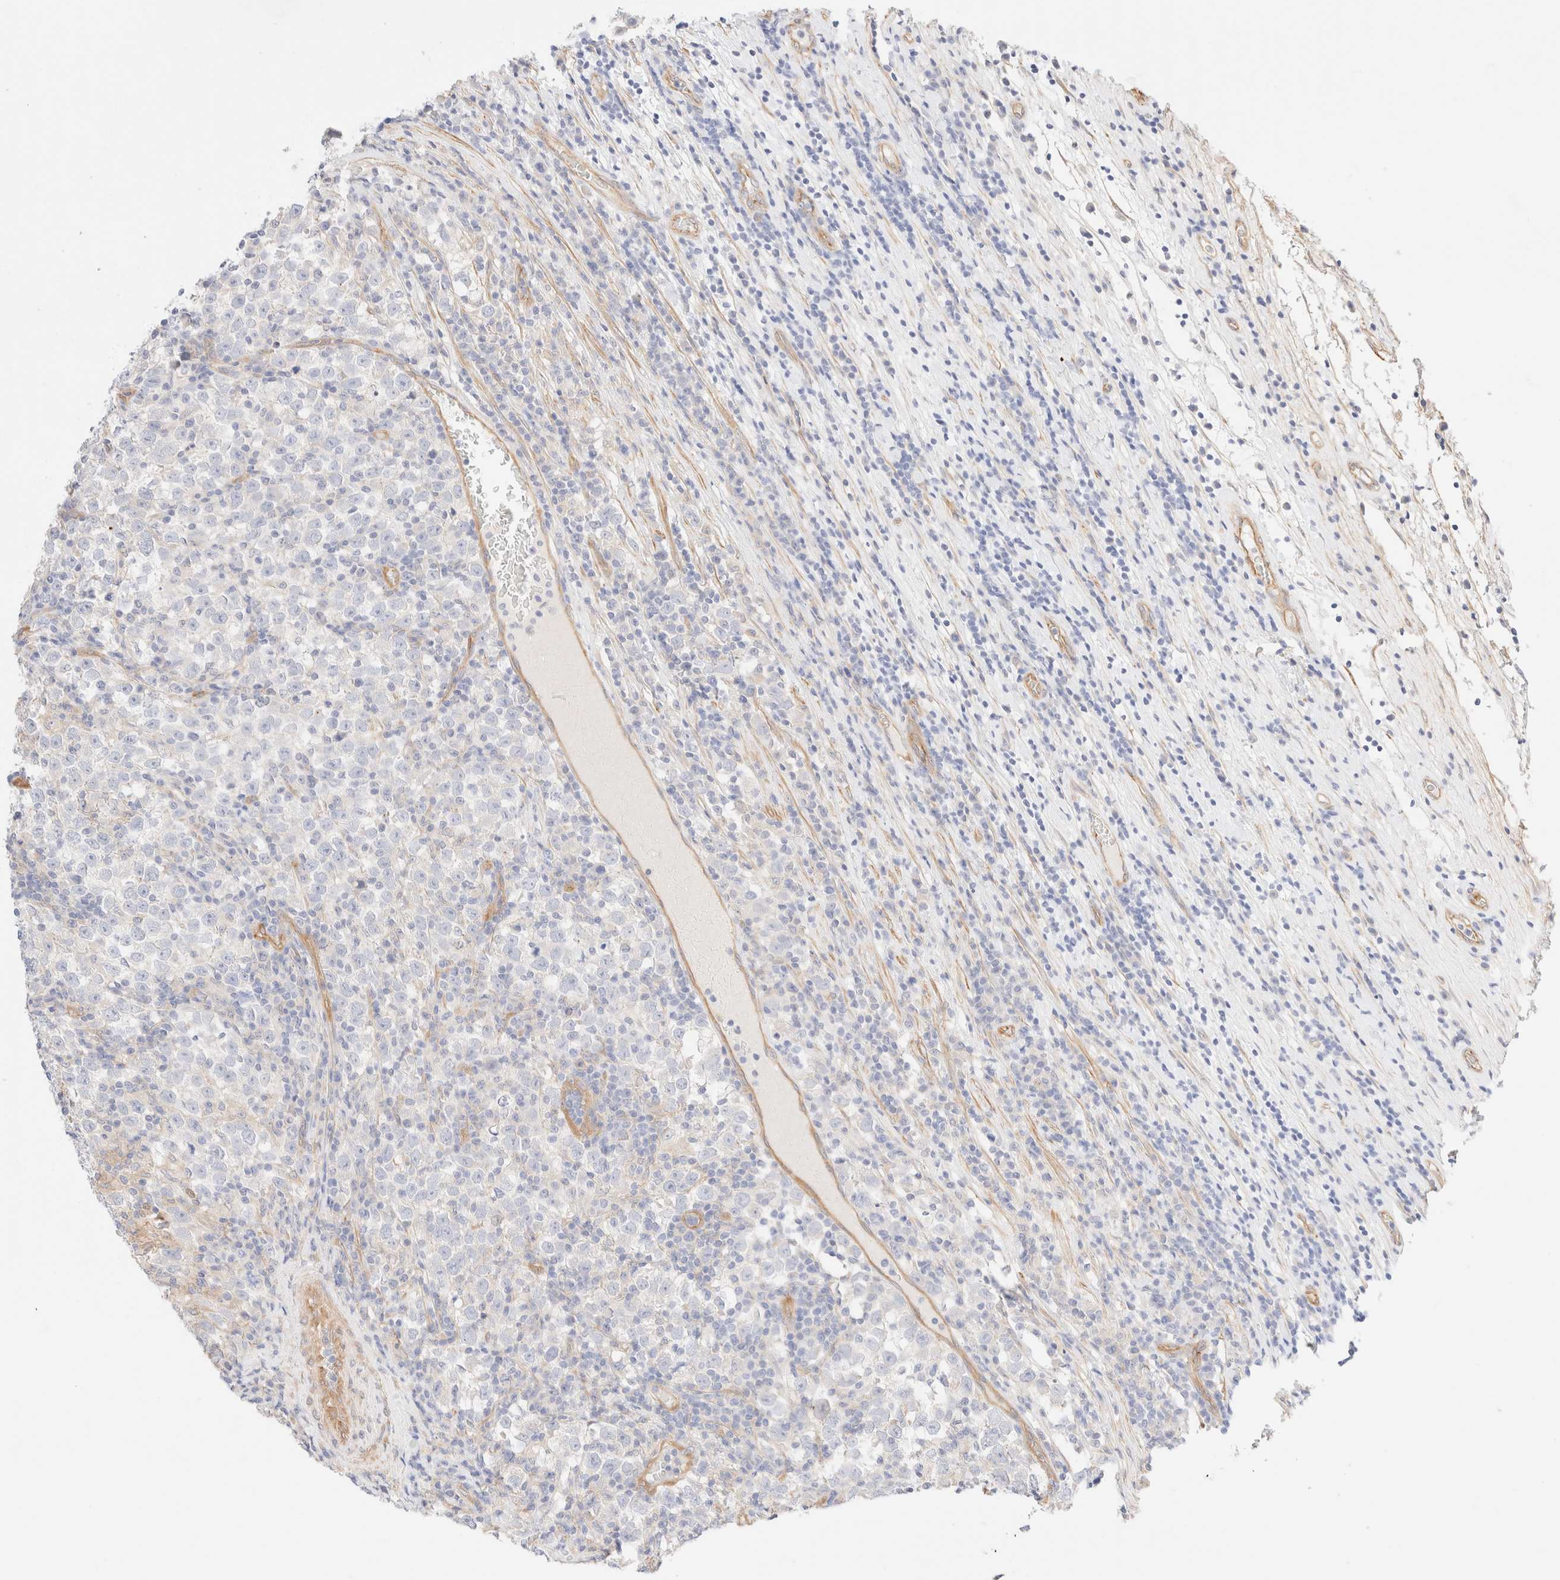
{"staining": {"intensity": "negative", "quantity": "none", "location": "none"}, "tissue": "testis cancer", "cell_type": "Tumor cells", "image_type": "cancer", "snomed": [{"axis": "morphology", "description": "Normal tissue, NOS"}, {"axis": "morphology", "description": "Seminoma, NOS"}, {"axis": "topography", "description": "Testis"}], "caption": "The image demonstrates no significant staining in tumor cells of testis cancer.", "gene": "NIBAN2", "patient": {"sex": "male", "age": 43}}